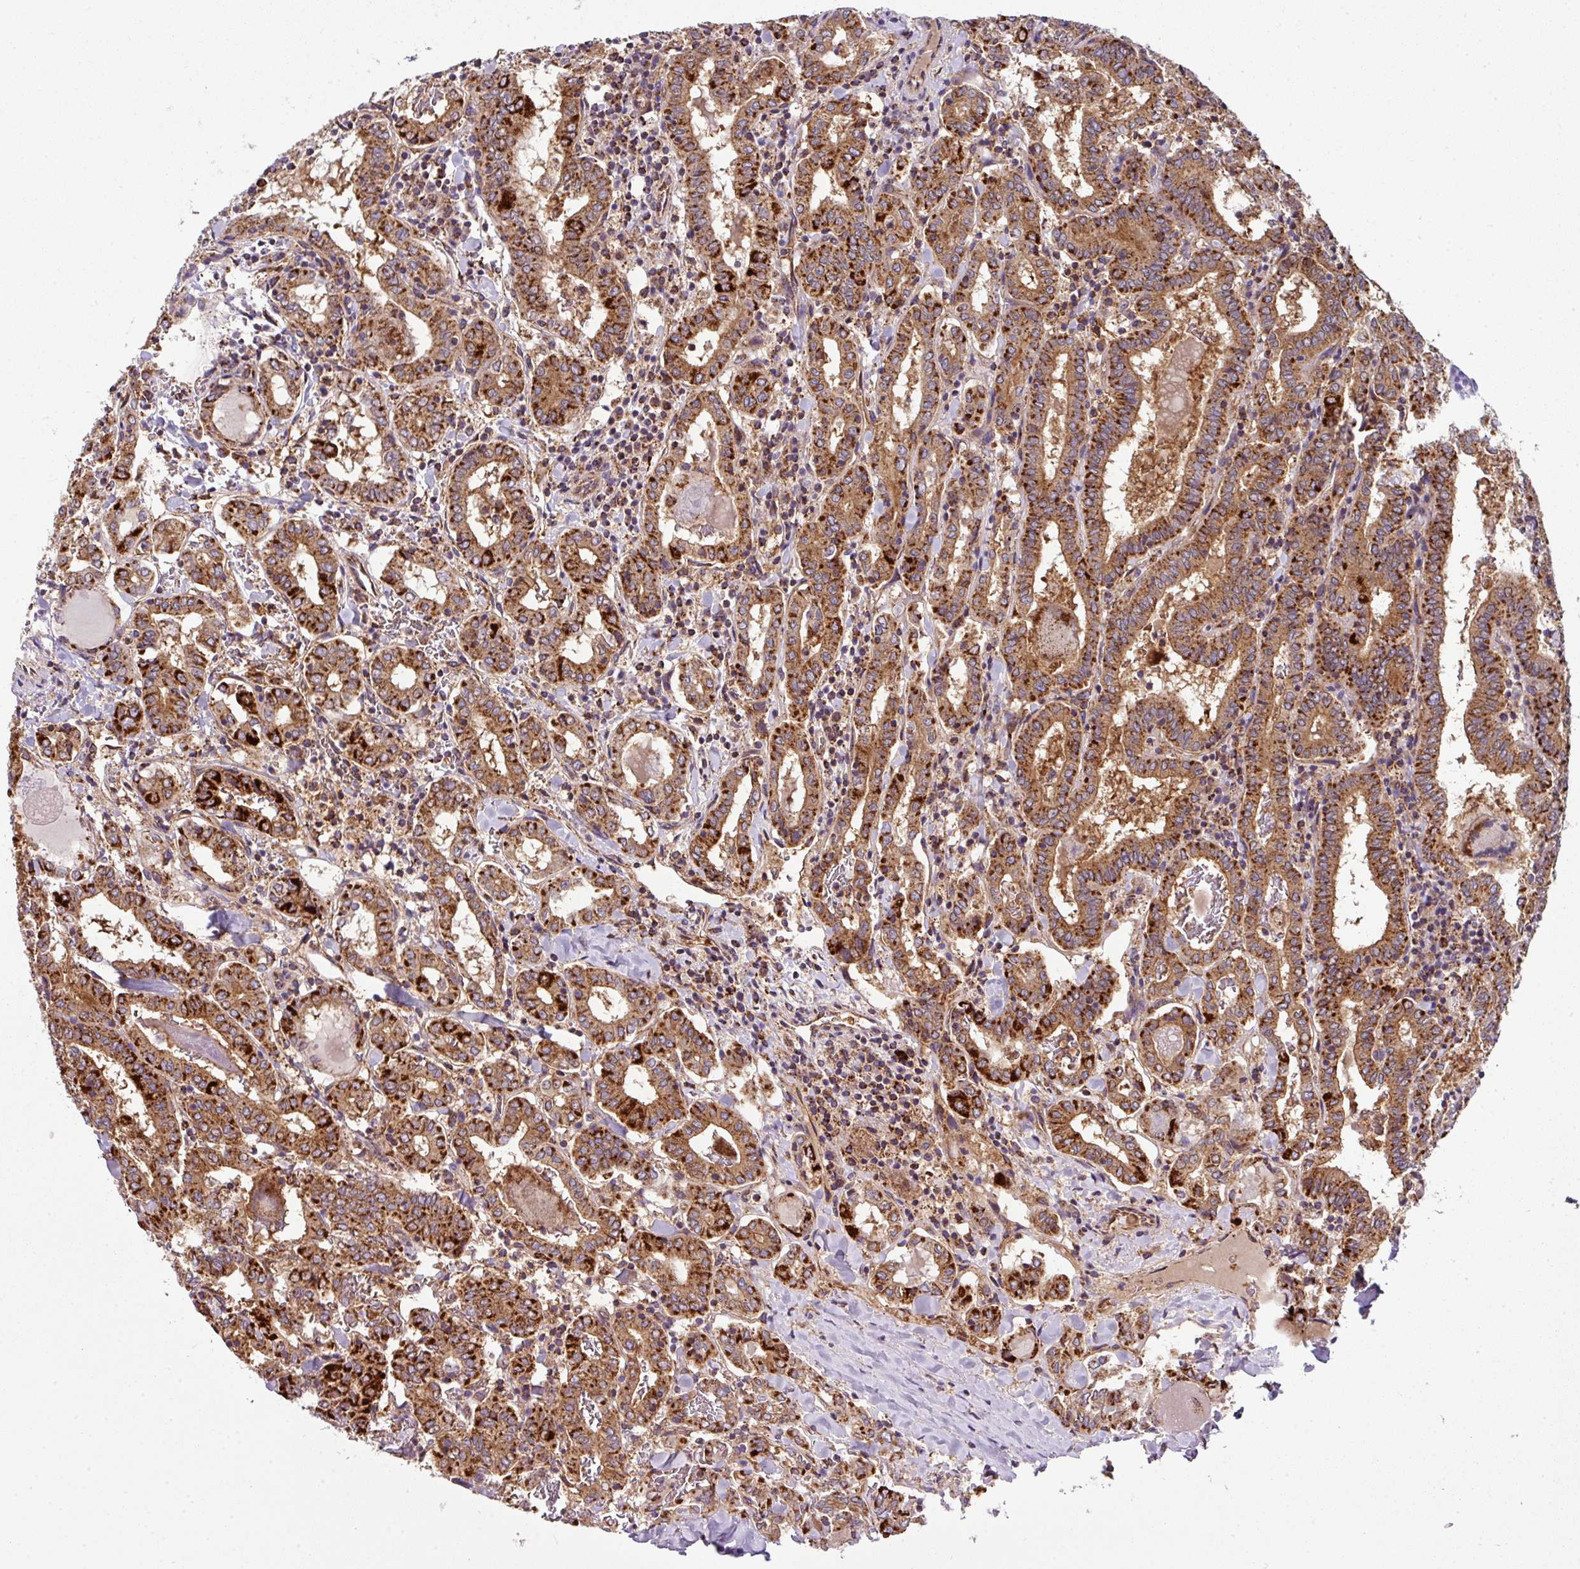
{"staining": {"intensity": "strong", "quantity": ">75%", "location": "cytoplasmic/membranous"}, "tissue": "thyroid cancer", "cell_type": "Tumor cells", "image_type": "cancer", "snomed": [{"axis": "morphology", "description": "Papillary adenocarcinoma, NOS"}, {"axis": "topography", "description": "Thyroid gland"}], "caption": "A micrograph of human thyroid cancer (papillary adenocarcinoma) stained for a protein displays strong cytoplasmic/membranous brown staining in tumor cells.", "gene": "PRELID3B", "patient": {"sex": "female", "age": 72}}